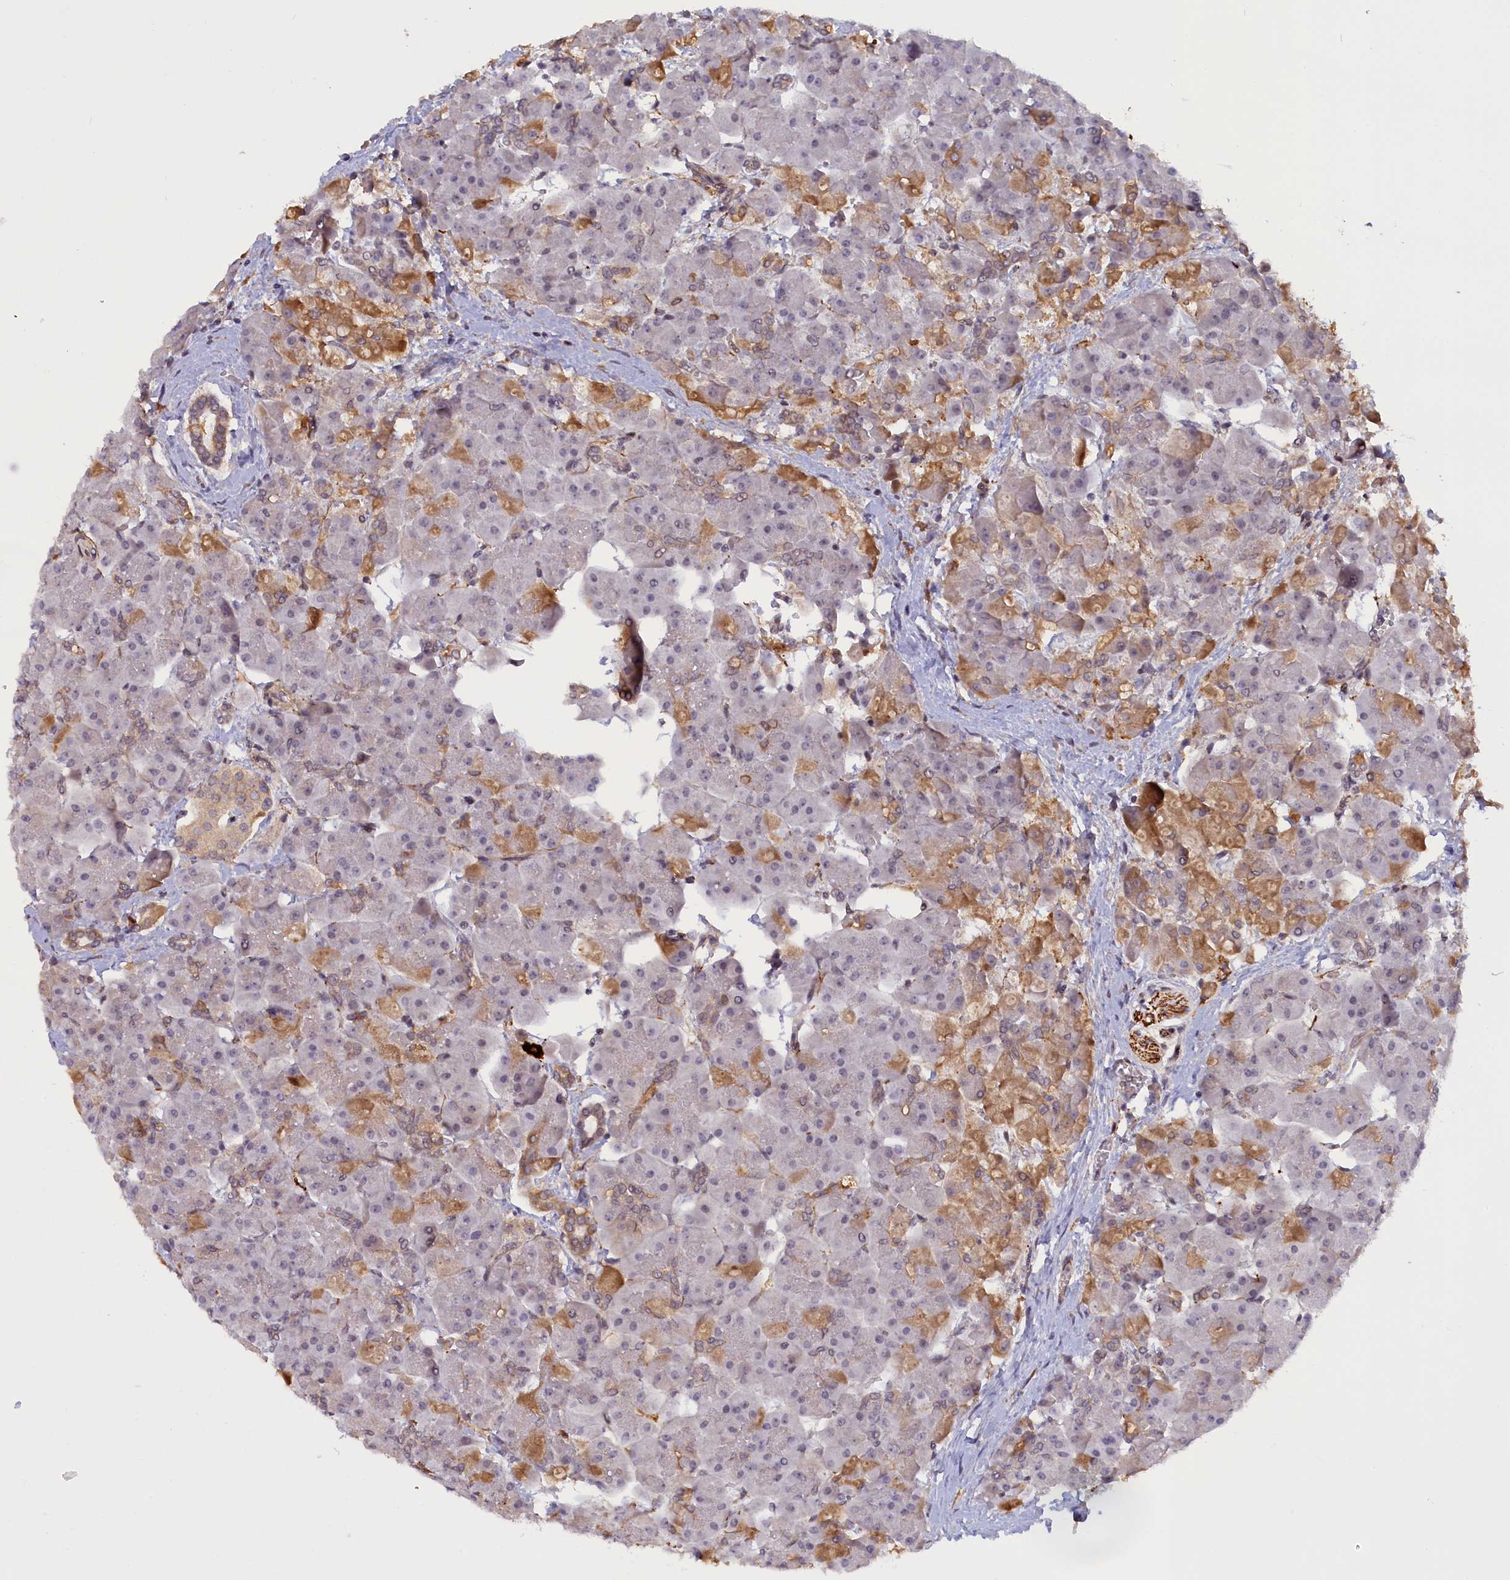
{"staining": {"intensity": "moderate", "quantity": "<25%", "location": "cytoplasmic/membranous"}, "tissue": "pancreas", "cell_type": "Exocrine glandular cells", "image_type": "normal", "snomed": [{"axis": "morphology", "description": "Normal tissue, NOS"}, {"axis": "topography", "description": "Pancreas"}], "caption": "Brown immunohistochemical staining in unremarkable pancreas demonstrates moderate cytoplasmic/membranous staining in about <25% of exocrine glandular cells.", "gene": "RRAD", "patient": {"sex": "male", "age": 66}}